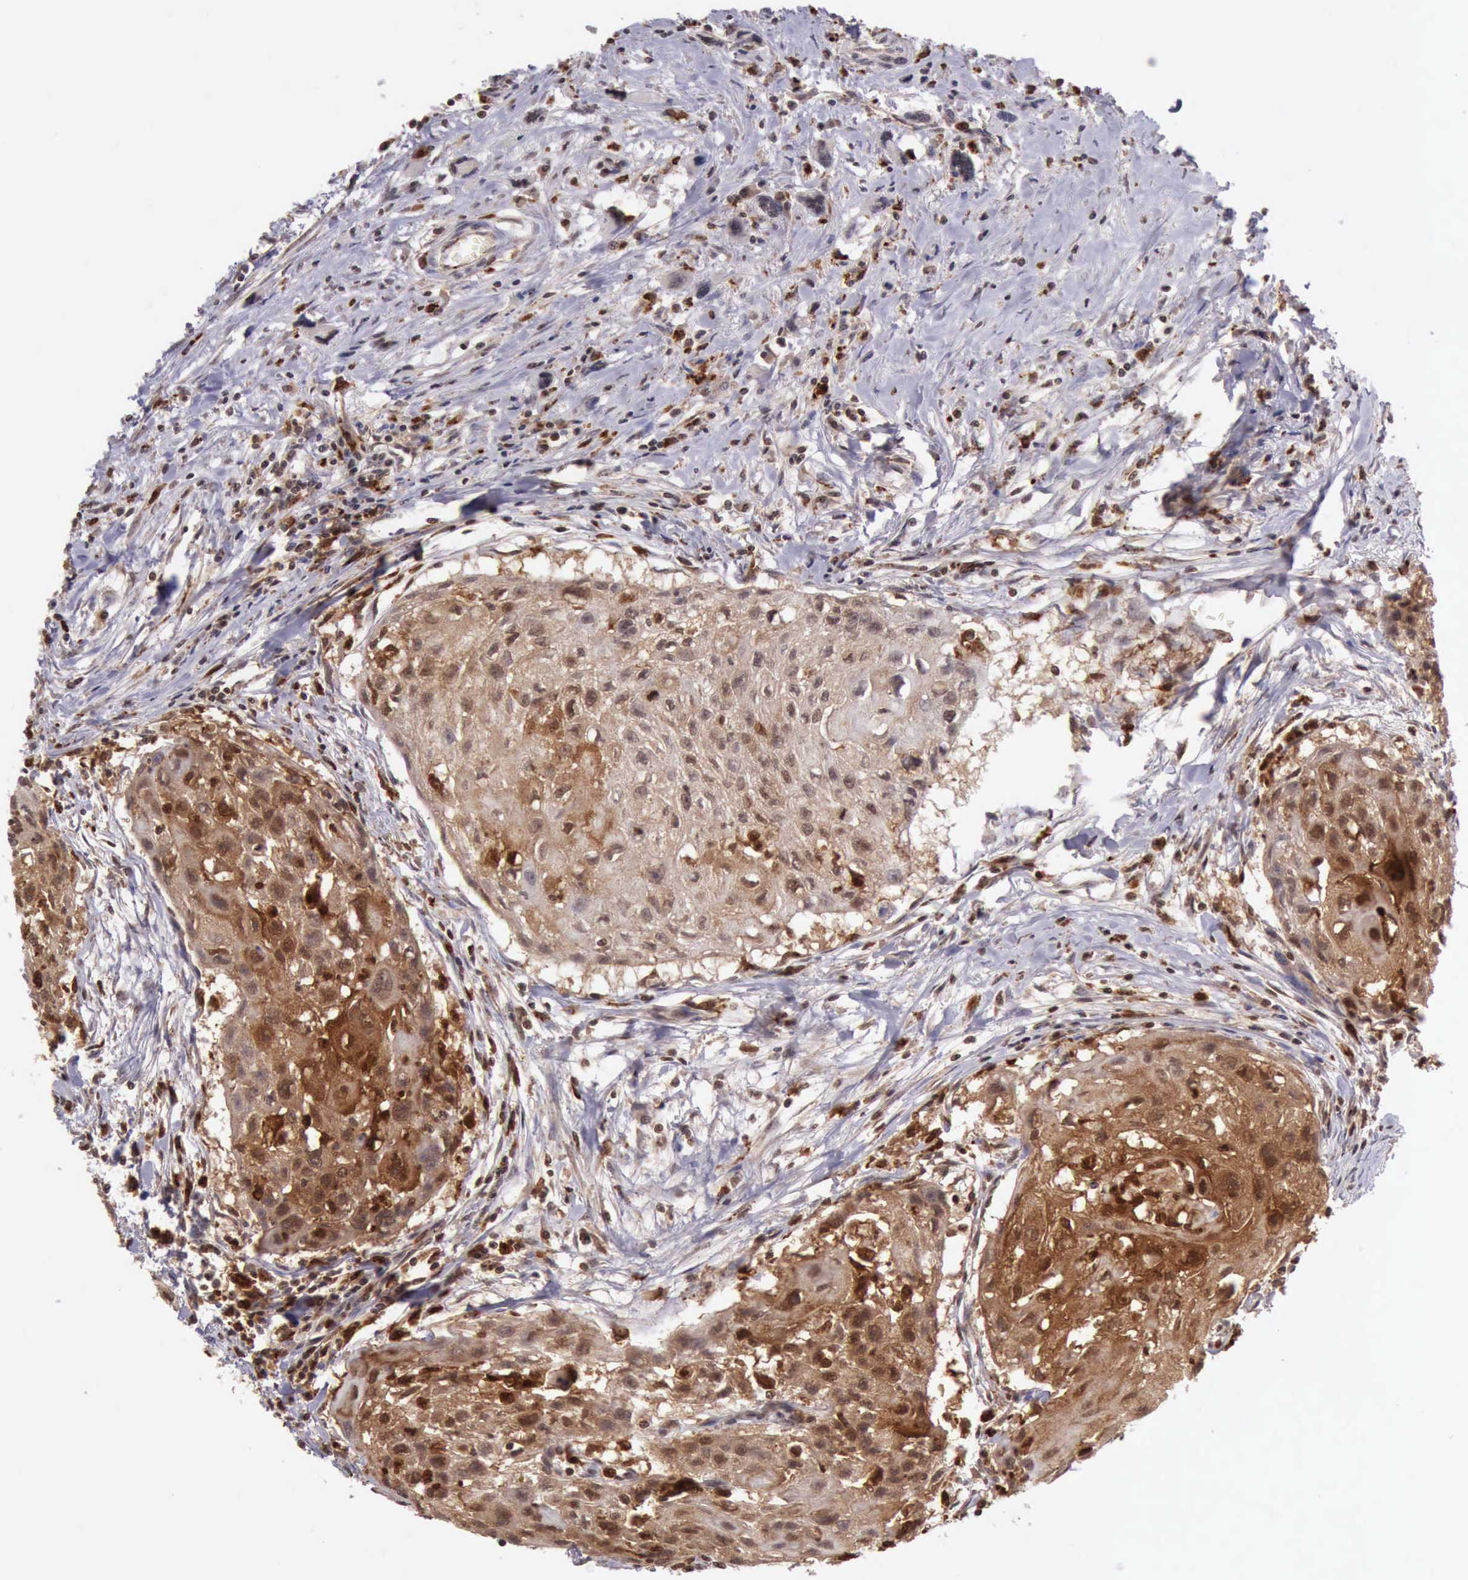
{"staining": {"intensity": "strong", "quantity": ">75%", "location": "cytoplasmic/membranous,nuclear"}, "tissue": "head and neck cancer", "cell_type": "Tumor cells", "image_type": "cancer", "snomed": [{"axis": "morphology", "description": "Squamous cell carcinoma, NOS"}, {"axis": "topography", "description": "Head-Neck"}], "caption": "High-magnification brightfield microscopy of squamous cell carcinoma (head and neck) stained with DAB (brown) and counterstained with hematoxylin (blue). tumor cells exhibit strong cytoplasmic/membranous and nuclear expression is present in about>75% of cells. (Stains: DAB (3,3'-diaminobenzidine) in brown, nuclei in blue, Microscopy: brightfield microscopy at high magnification).", "gene": "CSTA", "patient": {"sex": "male", "age": 64}}